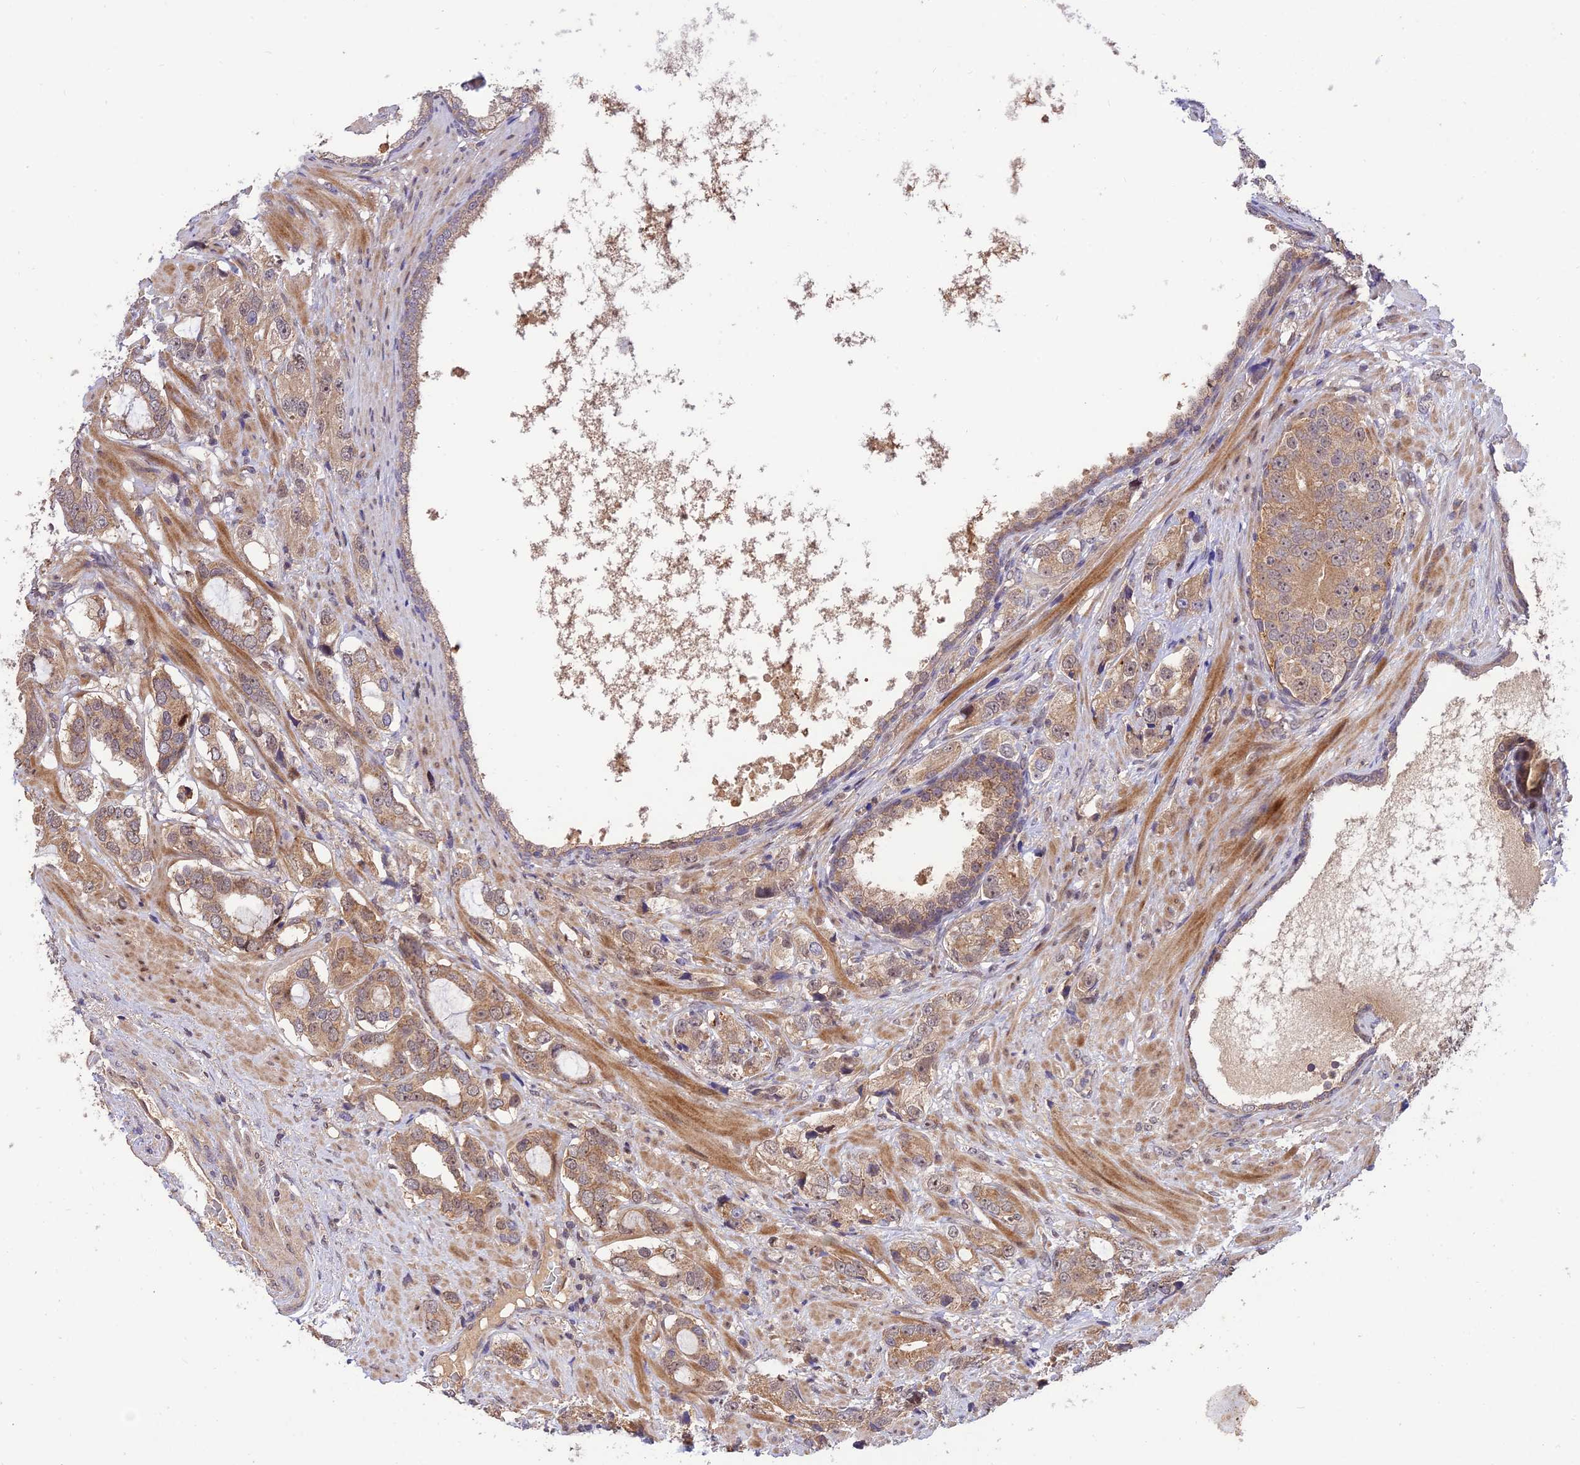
{"staining": {"intensity": "moderate", "quantity": ">75%", "location": "cytoplasmic/membranous"}, "tissue": "prostate cancer", "cell_type": "Tumor cells", "image_type": "cancer", "snomed": [{"axis": "morphology", "description": "Adenocarcinoma, High grade"}, {"axis": "topography", "description": "Prostate"}], "caption": "Protein expression analysis of human prostate high-grade adenocarcinoma reveals moderate cytoplasmic/membranous positivity in about >75% of tumor cells. (IHC, brightfield microscopy, high magnification).", "gene": "REV1", "patient": {"sex": "male", "age": 75}}